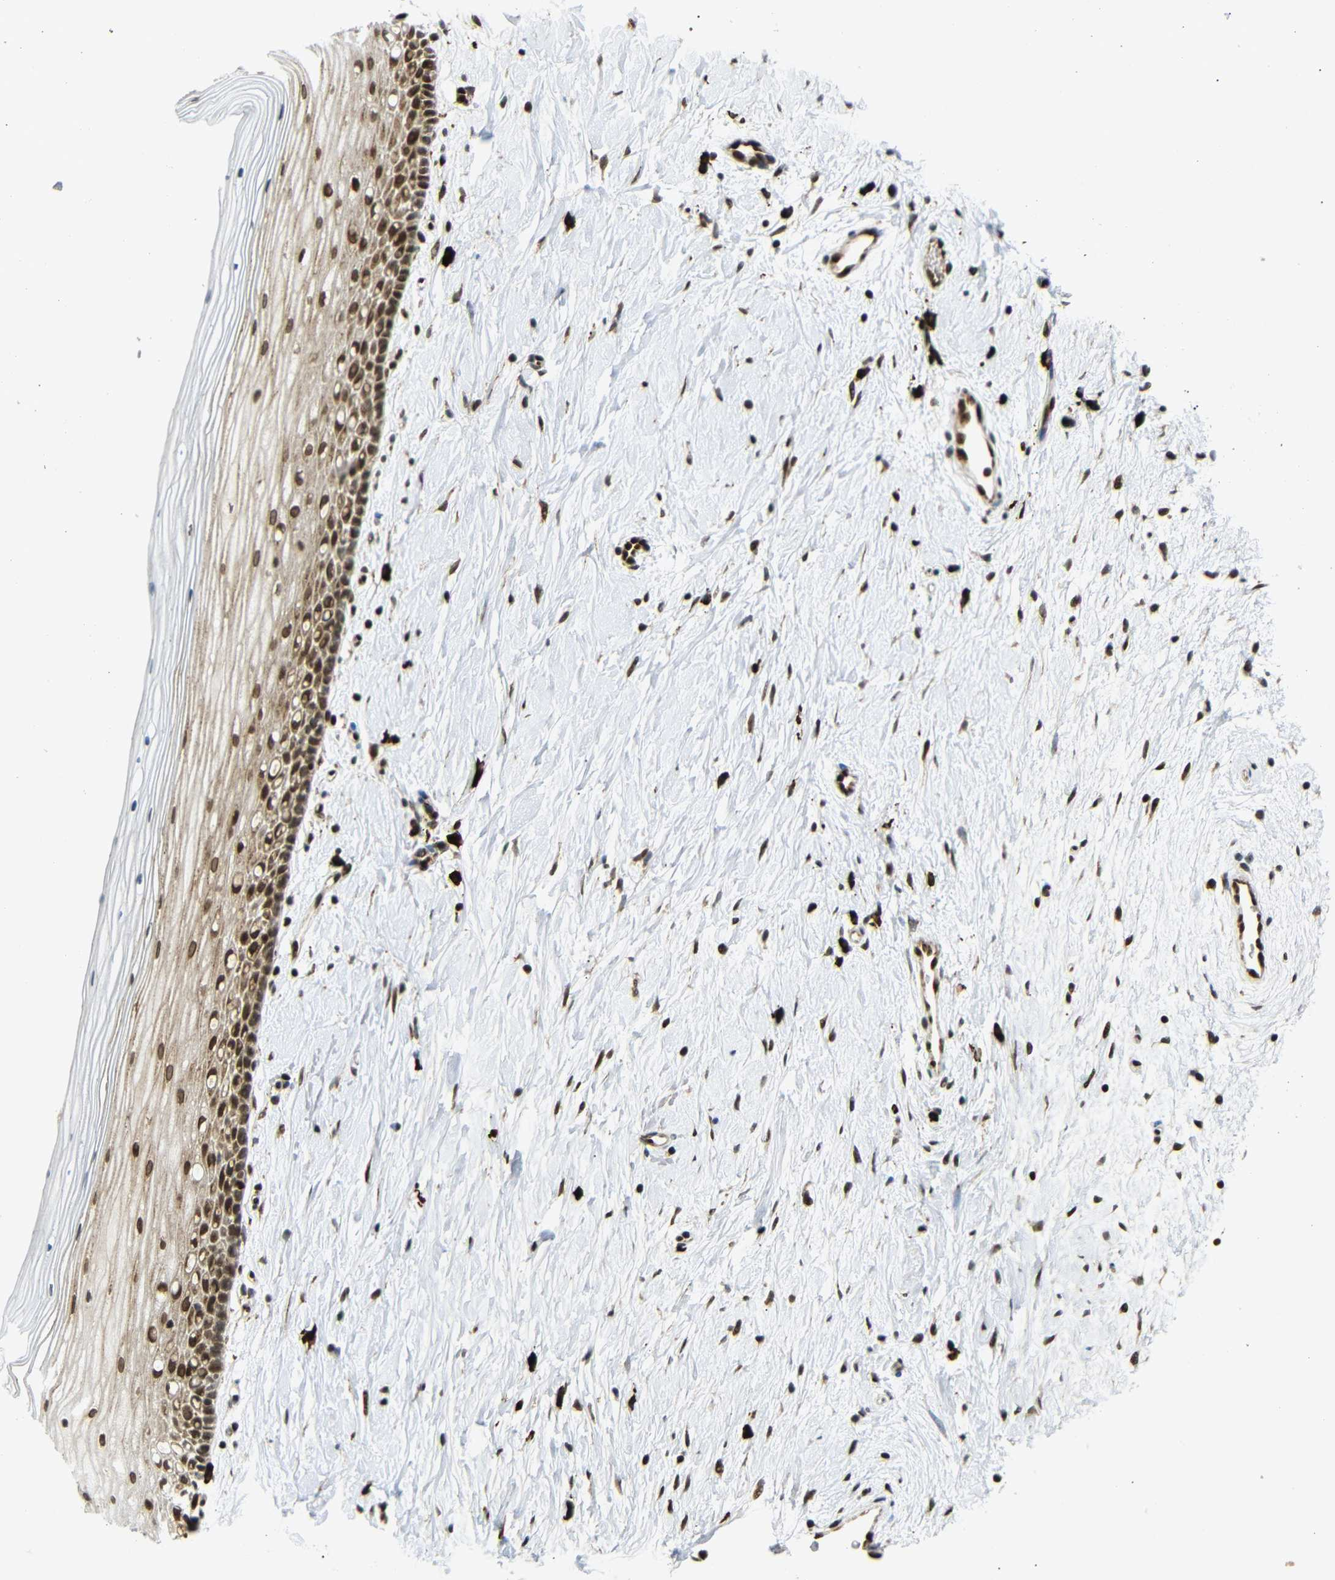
{"staining": {"intensity": "strong", "quantity": ">75%", "location": "cytoplasmic/membranous"}, "tissue": "cervix", "cell_type": "Glandular cells", "image_type": "normal", "snomed": [{"axis": "morphology", "description": "Normal tissue, NOS"}, {"axis": "topography", "description": "Cervix"}], "caption": "Immunohistochemical staining of benign cervix demonstrates >75% levels of strong cytoplasmic/membranous protein expression in about >75% of glandular cells.", "gene": "SPCS2", "patient": {"sex": "female", "age": 39}}